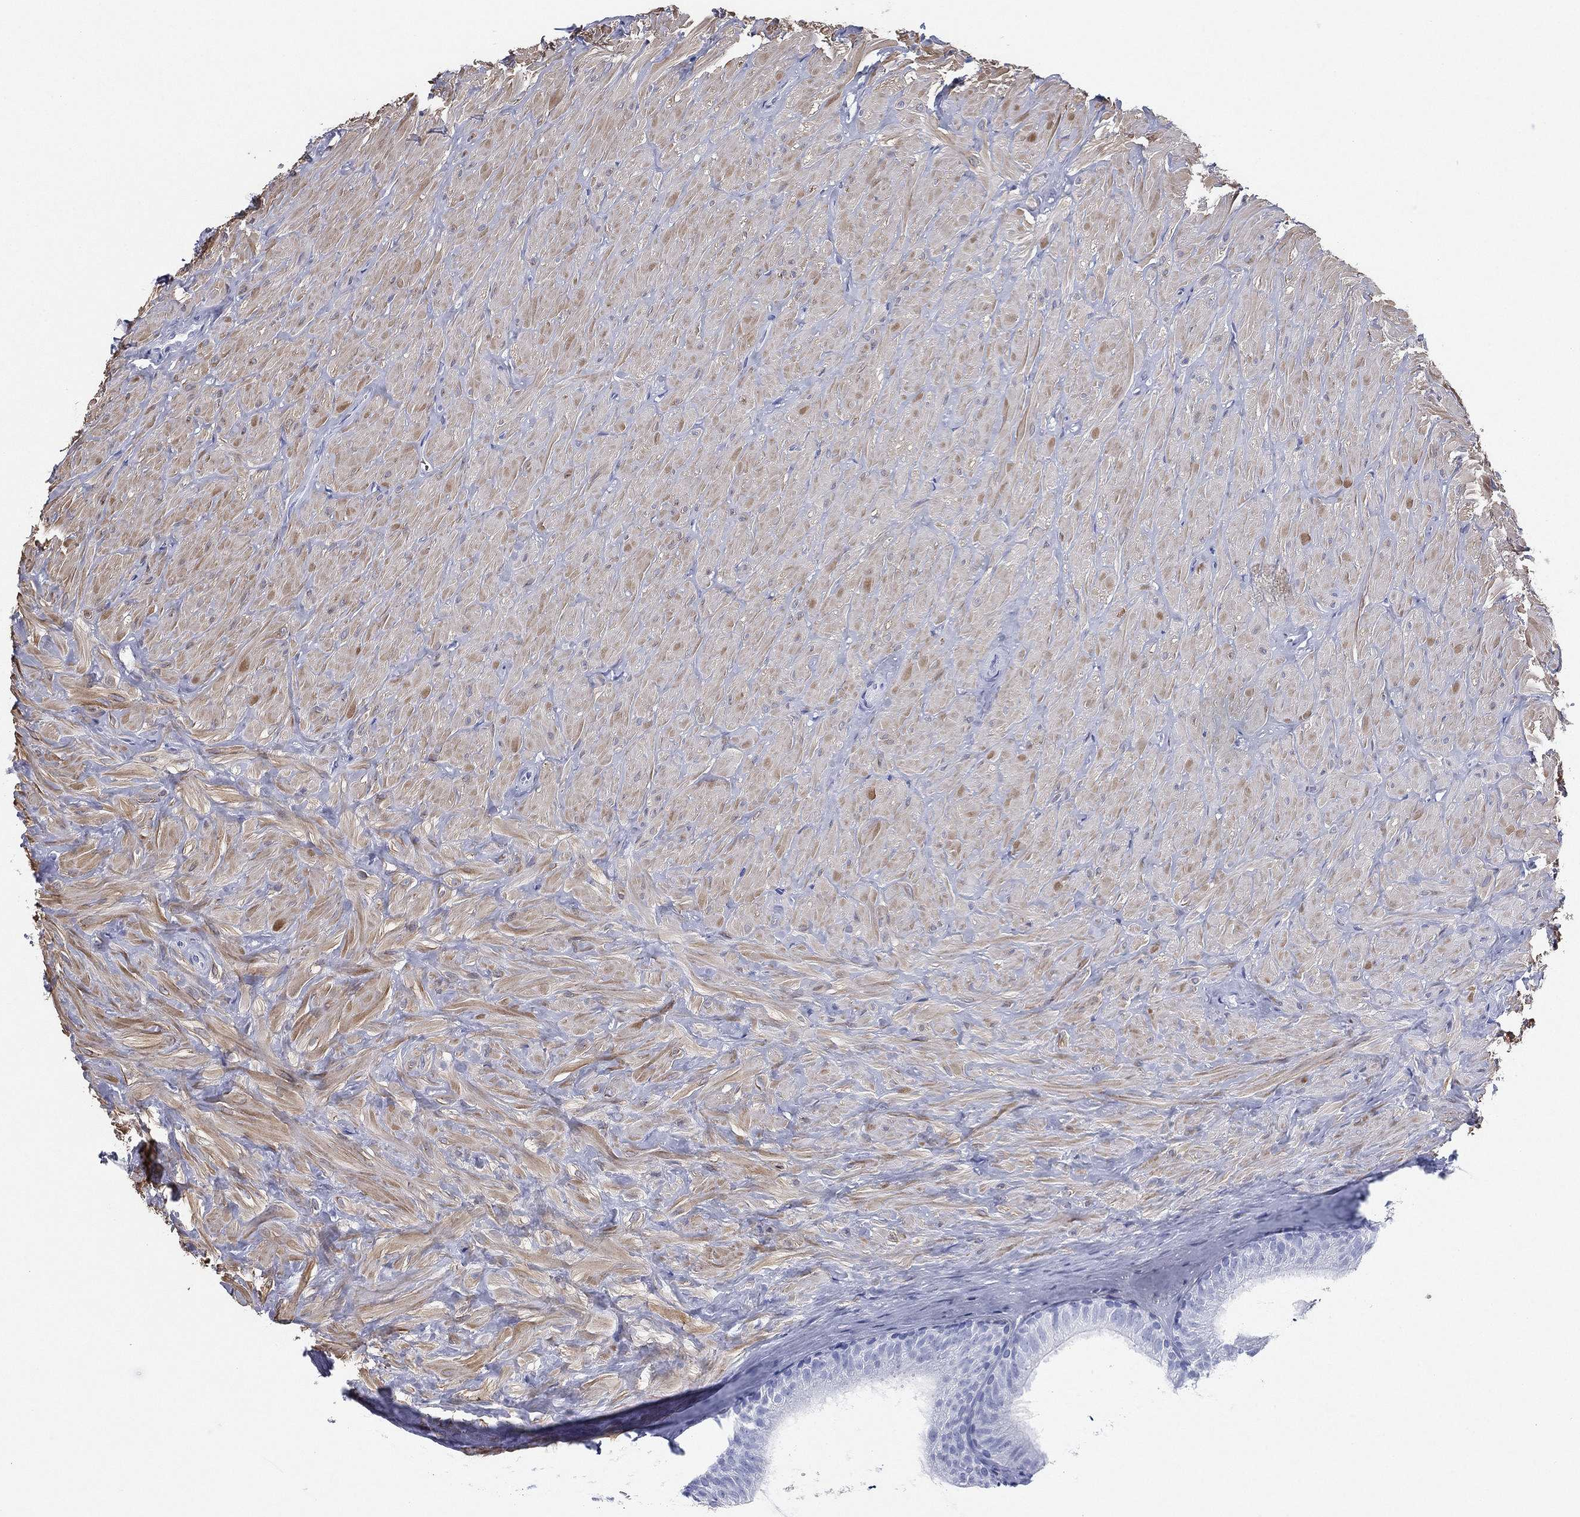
{"staining": {"intensity": "negative", "quantity": "none", "location": "none"}, "tissue": "epididymis", "cell_type": "Glandular cells", "image_type": "normal", "snomed": [{"axis": "morphology", "description": "Normal tissue, NOS"}, {"axis": "topography", "description": "Epididymis"}], "caption": "This is an immunohistochemistry (IHC) image of normal epididymis. There is no expression in glandular cells.", "gene": "CD79A", "patient": {"sex": "male", "age": 32}}